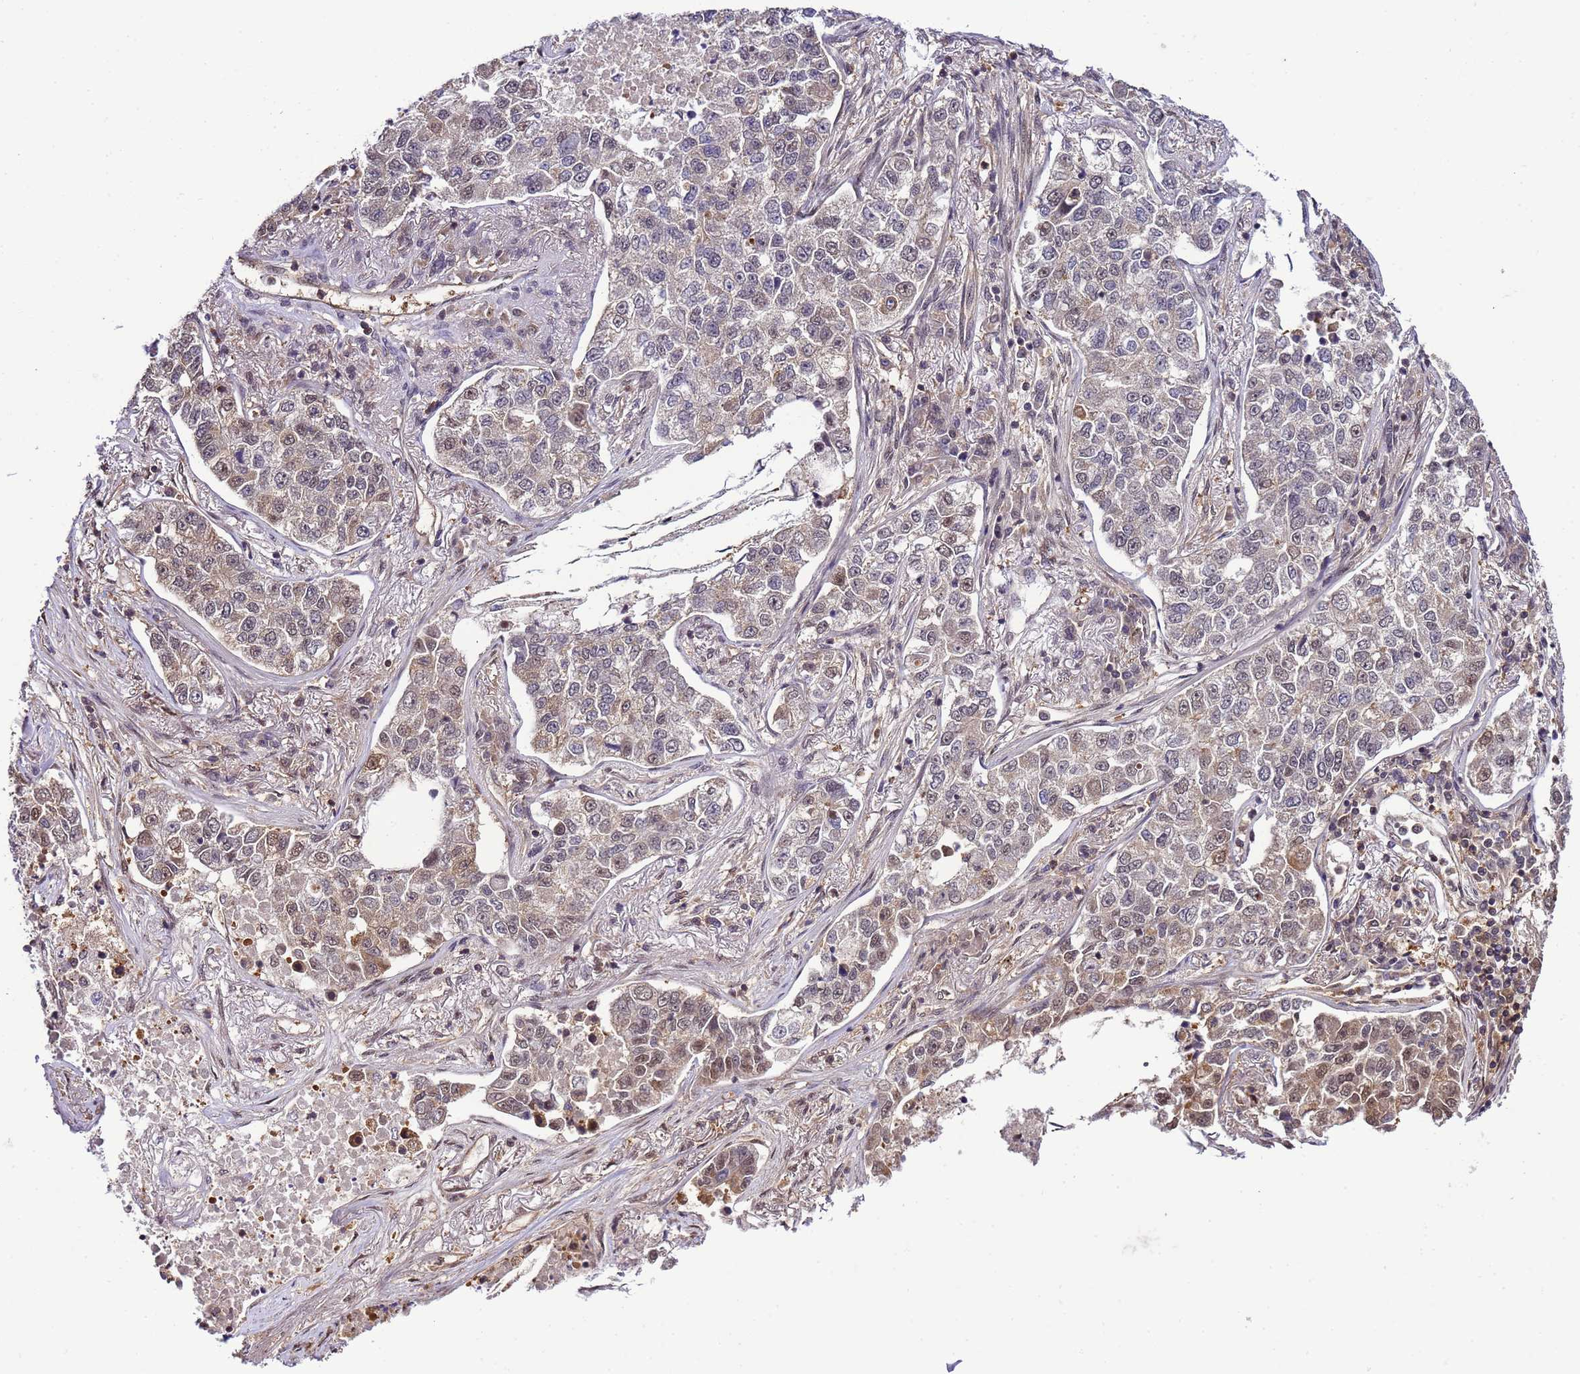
{"staining": {"intensity": "weak", "quantity": ">75%", "location": "nuclear"}, "tissue": "lung cancer", "cell_type": "Tumor cells", "image_type": "cancer", "snomed": [{"axis": "morphology", "description": "Adenocarcinoma, NOS"}, {"axis": "topography", "description": "Lung"}], "caption": "The immunohistochemical stain labels weak nuclear positivity in tumor cells of lung adenocarcinoma tissue. (brown staining indicates protein expression, while blue staining denotes nuclei).", "gene": "GEN1", "patient": {"sex": "male", "age": 49}}